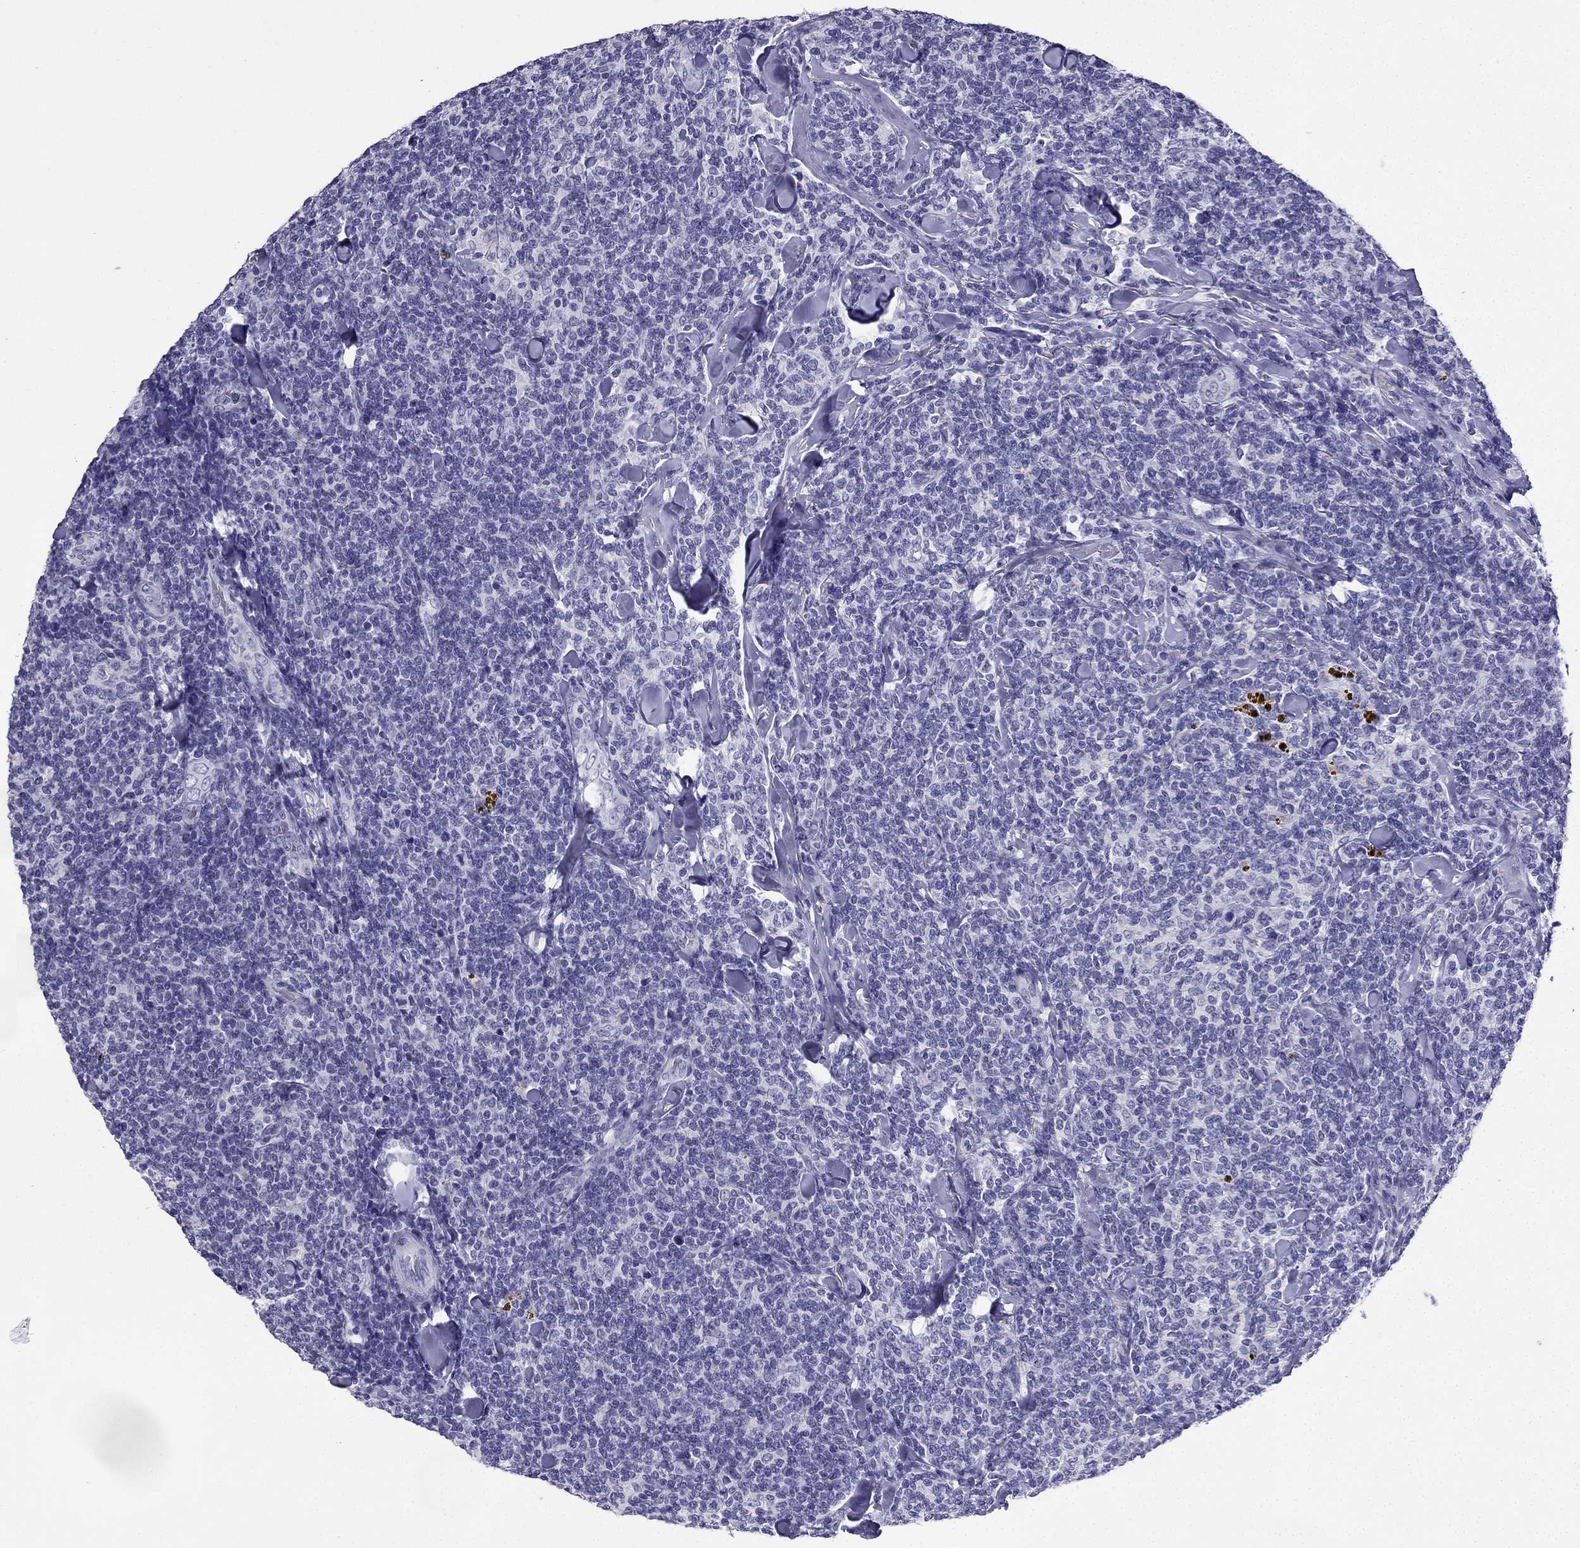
{"staining": {"intensity": "negative", "quantity": "none", "location": "none"}, "tissue": "lymphoma", "cell_type": "Tumor cells", "image_type": "cancer", "snomed": [{"axis": "morphology", "description": "Malignant lymphoma, non-Hodgkin's type, Low grade"}, {"axis": "topography", "description": "Lymph node"}], "caption": "High magnification brightfield microscopy of lymphoma stained with DAB (3,3'-diaminobenzidine) (brown) and counterstained with hematoxylin (blue): tumor cells show no significant staining. (Brightfield microscopy of DAB immunohistochemistry at high magnification).", "gene": "NPTX1", "patient": {"sex": "female", "age": 56}}